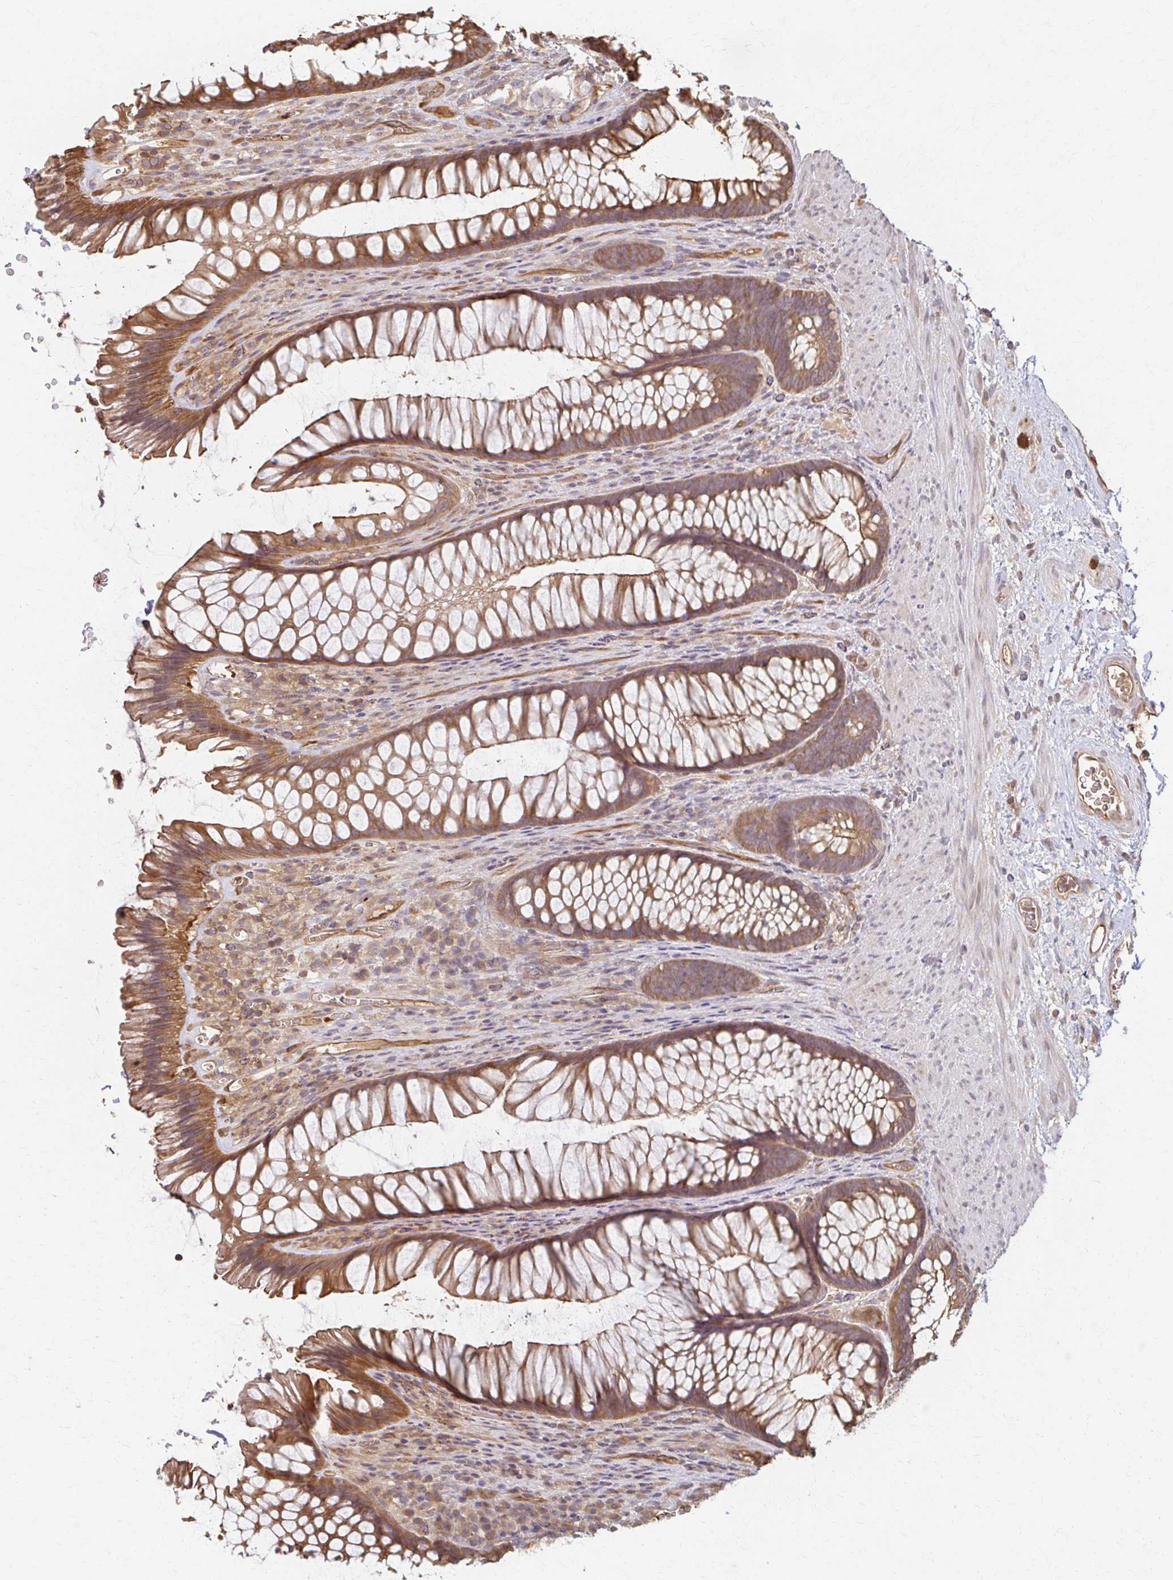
{"staining": {"intensity": "moderate", "quantity": ">75%", "location": "cytoplasmic/membranous"}, "tissue": "rectum", "cell_type": "Glandular cells", "image_type": "normal", "snomed": [{"axis": "morphology", "description": "Normal tissue, NOS"}, {"axis": "topography", "description": "Rectum"}], "caption": "Immunohistochemistry (IHC) of normal human rectum demonstrates medium levels of moderate cytoplasmic/membranous expression in approximately >75% of glandular cells. (brown staining indicates protein expression, while blue staining denotes nuclei).", "gene": "ARHGAP35", "patient": {"sex": "male", "age": 53}}